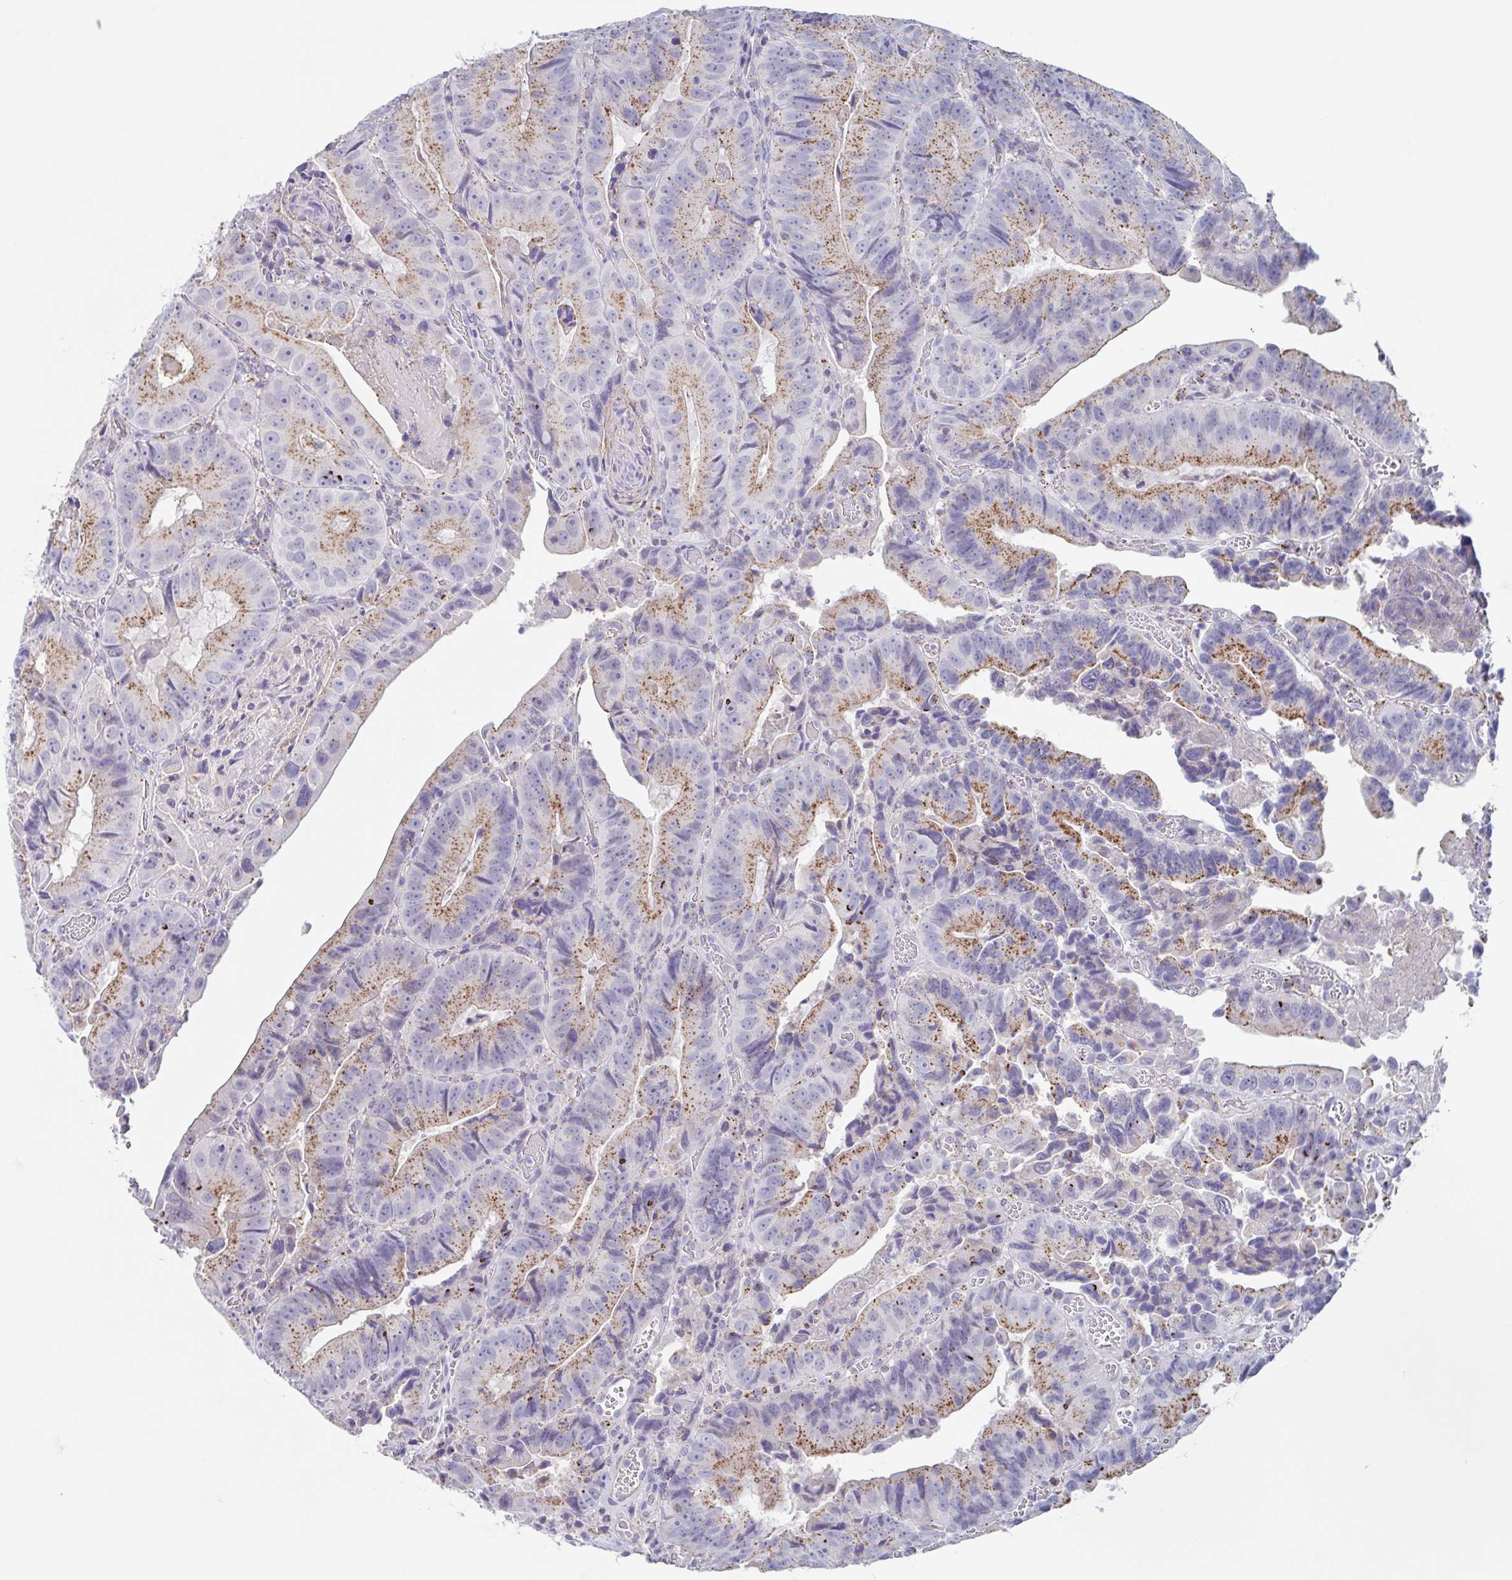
{"staining": {"intensity": "moderate", "quantity": ">75%", "location": "cytoplasmic/membranous"}, "tissue": "colorectal cancer", "cell_type": "Tumor cells", "image_type": "cancer", "snomed": [{"axis": "morphology", "description": "Adenocarcinoma, NOS"}, {"axis": "topography", "description": "Colon"}], "caption": "Immunohistochemical staining of colorectal adenocarcinoma demonstrates medium levels of moderate cytoplasmic/membranous expression in approximately >75% of tumor cells. The staining was performed using DAB (3,3'-diaminobenzidine), with brown indicating positive protein expression. Nuclei are stained blue with hematoxylin.", "gene": "CHMP5", "patient": {"sex": "female", "age": 86}}